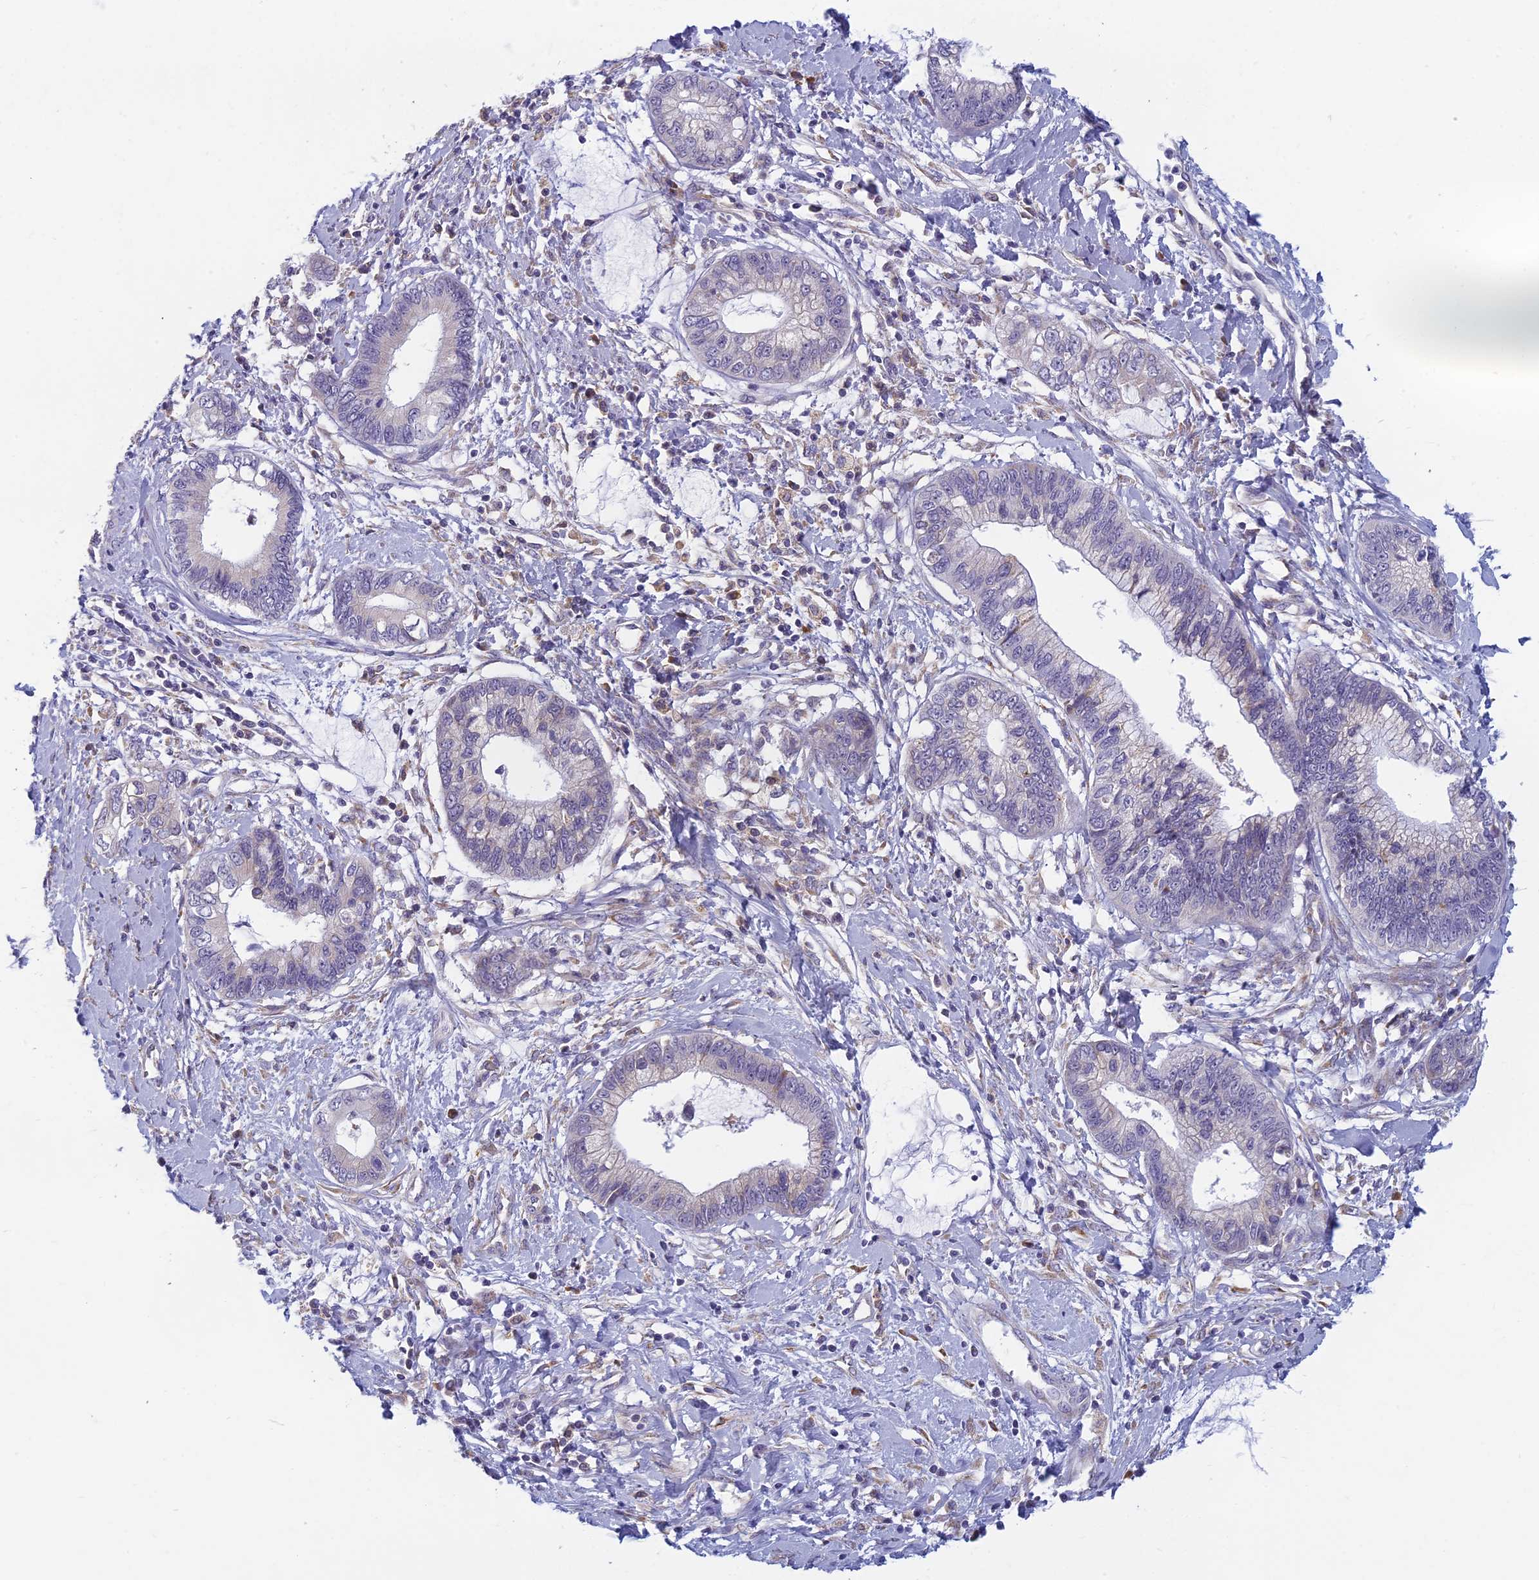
{"staining": {"intensity": "negative", "quantity": "none", "location": "none"}, "tissue": "cervical cancer", "cell_type": "Tumor cells", "image_type": "cancer", "snomed": [{"axis": "morphology", "description": "Adenocarcinoma, NOS"}, {"axis": "topography", "description": "Cervix"}], "caption": "Immunohistochemistry photomicrograph of neoplastic tissue: human cervical cancer stained with DAB displays no significant protein expression in tumor cells. Brightfield microscopy of IHC stained with DAB (3,3'-diaminobenzidine) (brown) and hematoxylin (blue), captured at high magnification.", "gene": "DDX51", "patient": {"sex": "female", "age": 44}}